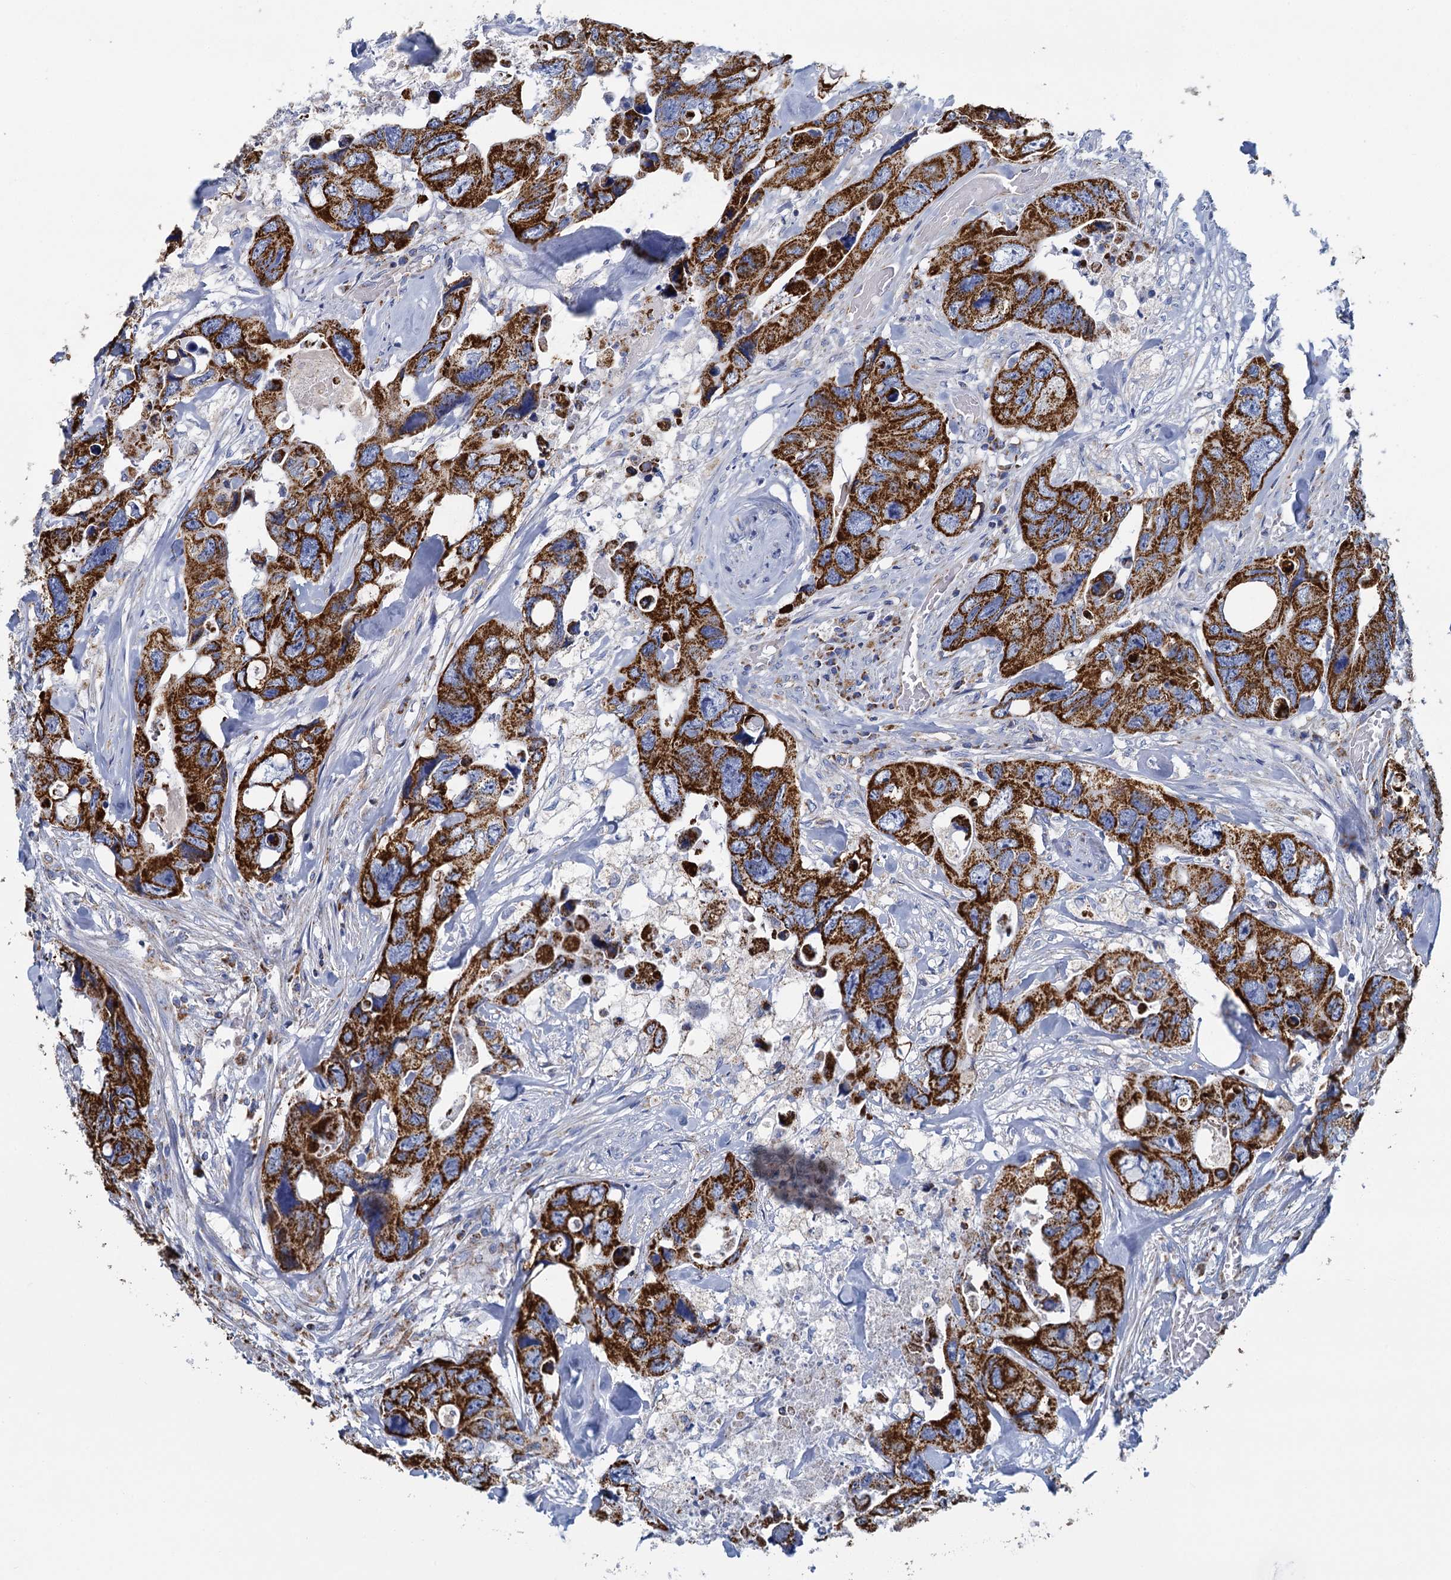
{"staining": {"intensity": "strong", "quantity": ">75%", "location": "cytoplasmic/membranous"}, "tissue": "colorectal cancer", "cell_type": "Tumor cells", "image_type": "cancer", "snomed": [{"axis": "morphology", "description": "Adenocarcinoma, NOS"}, {"axis": "topography", "description": "Rectum"}], "caption": "A brown stain highlights strong cytoplasmic/membranous staining of a protein in colorectal adenocarcinoma tumor cells. (Brightfield microscopy of DAB IHC at high magnification).", "gene": "CCP110", "patient": {"sex": "male", "age": 57}}